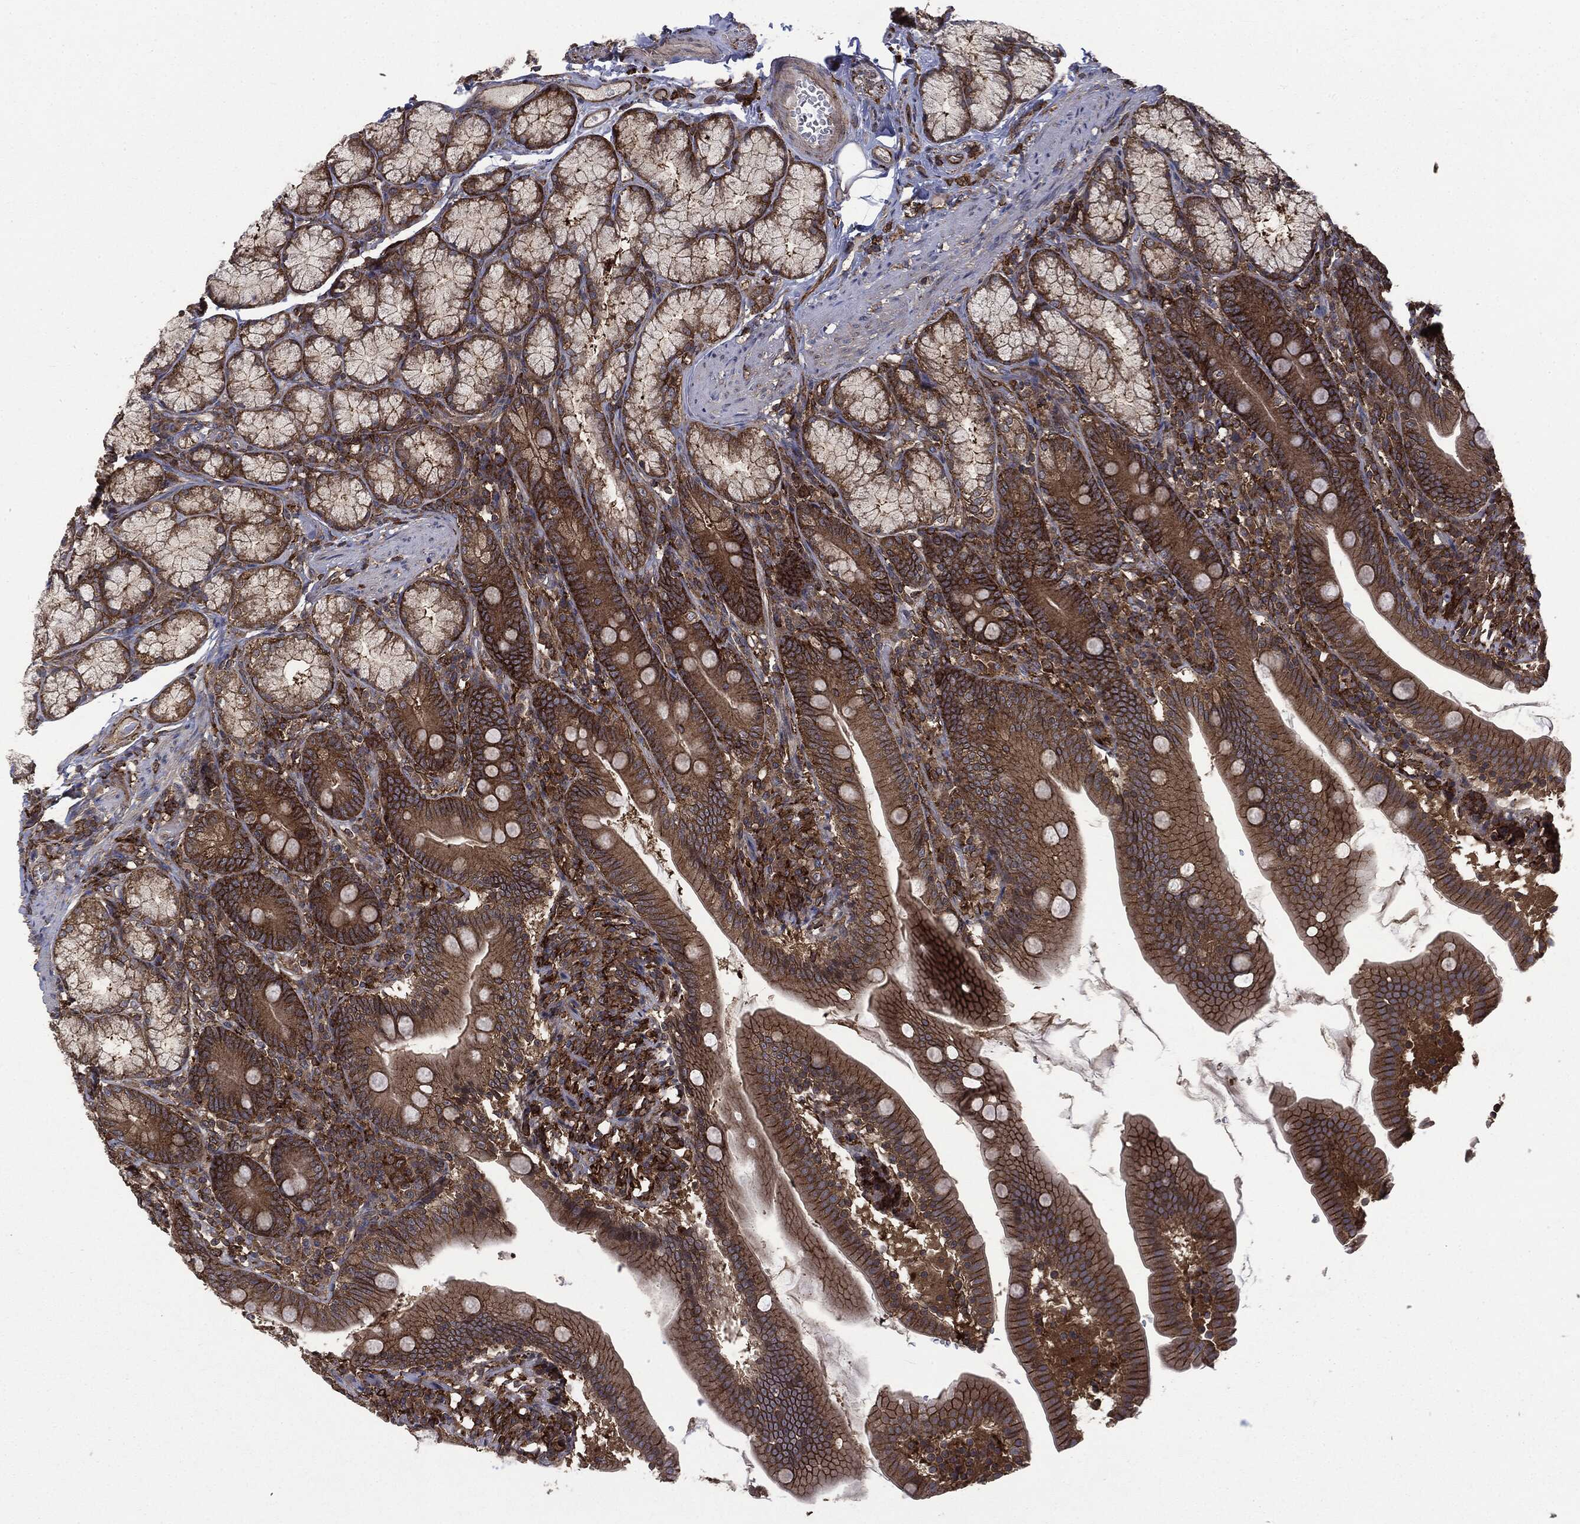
{"staining": {"intensity": "strong", "quantity": ">75%", "location": "cytoplasmic/membranous"}, "tissue": "duodenum", "cell_type": "Glandular cells", "image_type": "normal", "snomed": [{"axis": "morphology", "description": "Normal tissue, NOS"}, {"axis": "topography", "description": "Duodenum"}], "caption": "Brown immunohistochemical staining in normal duodenum reveals strong cytoplasmic/membranous expression in approximately >75% of glandular cells.", "gene": "SNX5", "patient": {"sex": "female", "age": 67}}